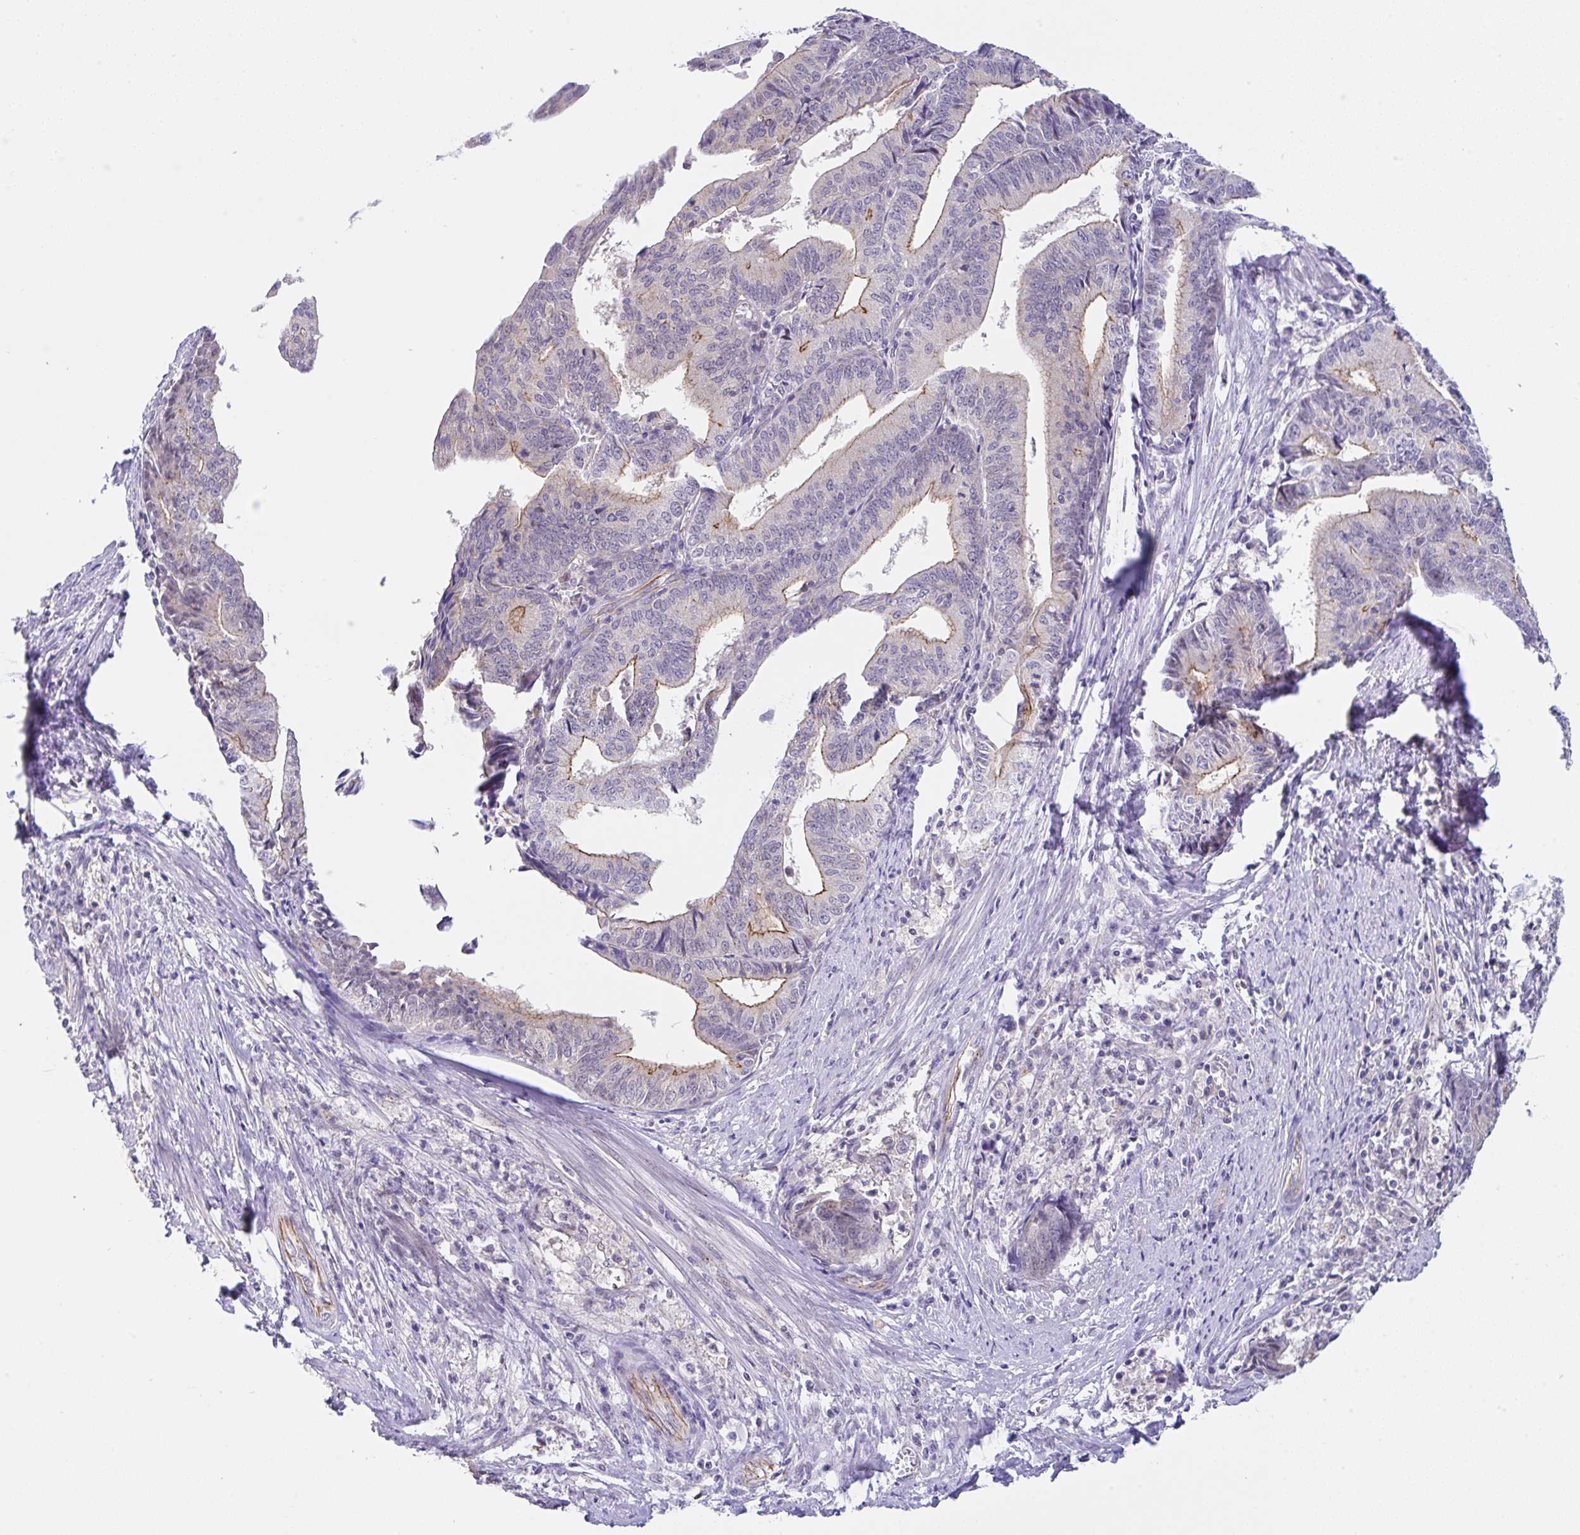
{"staining": {"intensity": "moderate", "quantity": "<25%", "location": "cytoplasmic/membranous"}, "tissue": "endometrial cancer", "cell_type": "Tumor cells", "image_type": "cancer", "snomed": [{"axis": "morphology", "description": "Adenocarcinoma, NOS"}, {"axis": "topography", "description": "Endometrium"}], "caption": "The photomicrograph exhibits immunohistochemical staining of adenocarcinoma (endometrial). There is moderate cytoplasmic/membranous expression is appreciated in about <25% of tumor cells.", "gene": "CGNL1", "patient": {"sex": "female", "age": 65}}